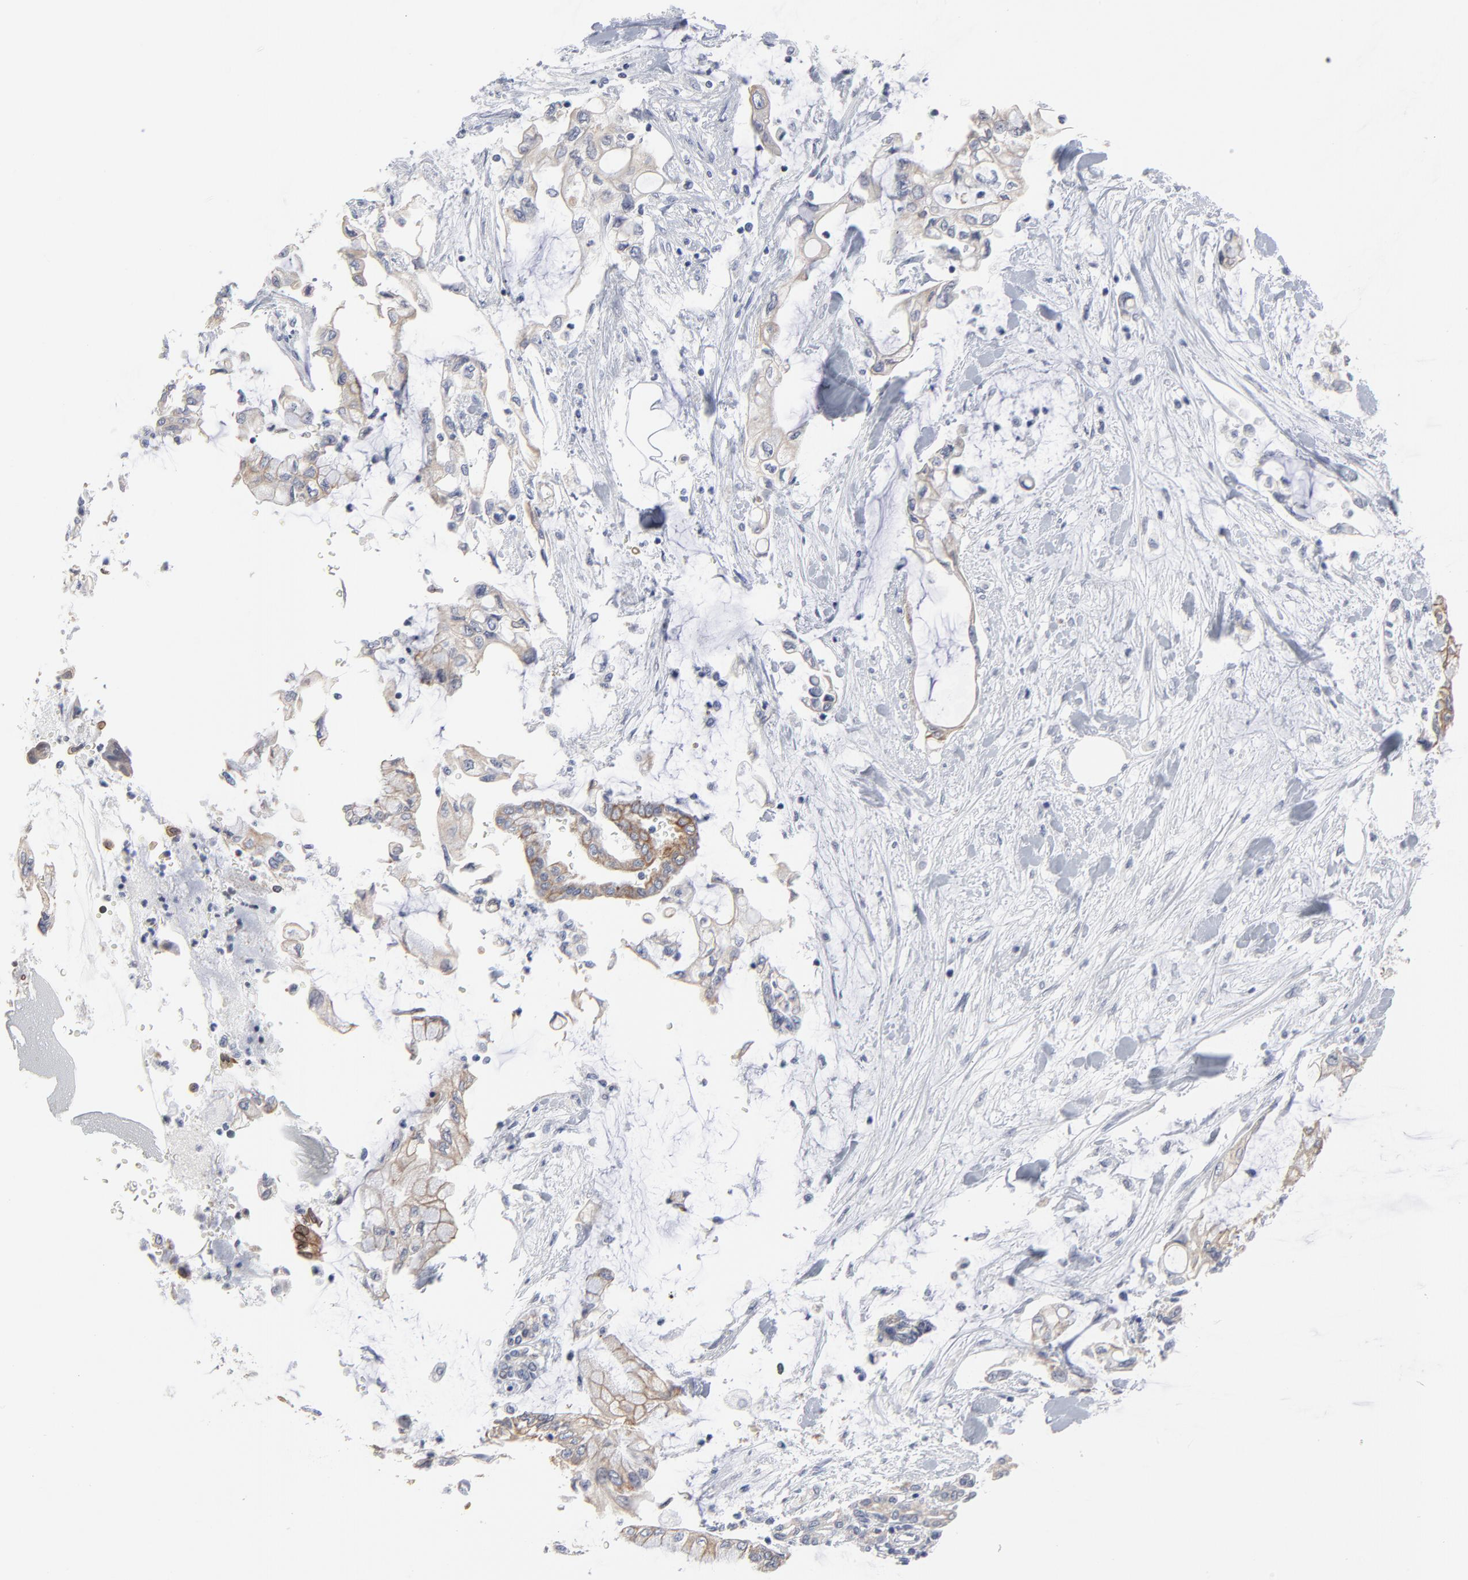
{"staining": {"intensity": "weak", "quantity": "25%-75%", "location": "cytoplasmic/membranous"}, "tissue": "pancreatic cancer", "cell_type": "Tumor cells", "image_type": "cancer", "snomed": [{"axis": "morphology", "description": "Adenocarcinoma, NOS"}, {"axis": "topography", "description": "Pancreas"}], "caption": "Approximately 25%-75% of tumor cells in adenocarcinoma (pancreatic) demonstrate weak cytoplasmic/membranous protein expression as visualized by brown immunohistochemical staining.", "gene": "SYNE2", "patient": {"sex": "female", "age": 70}}